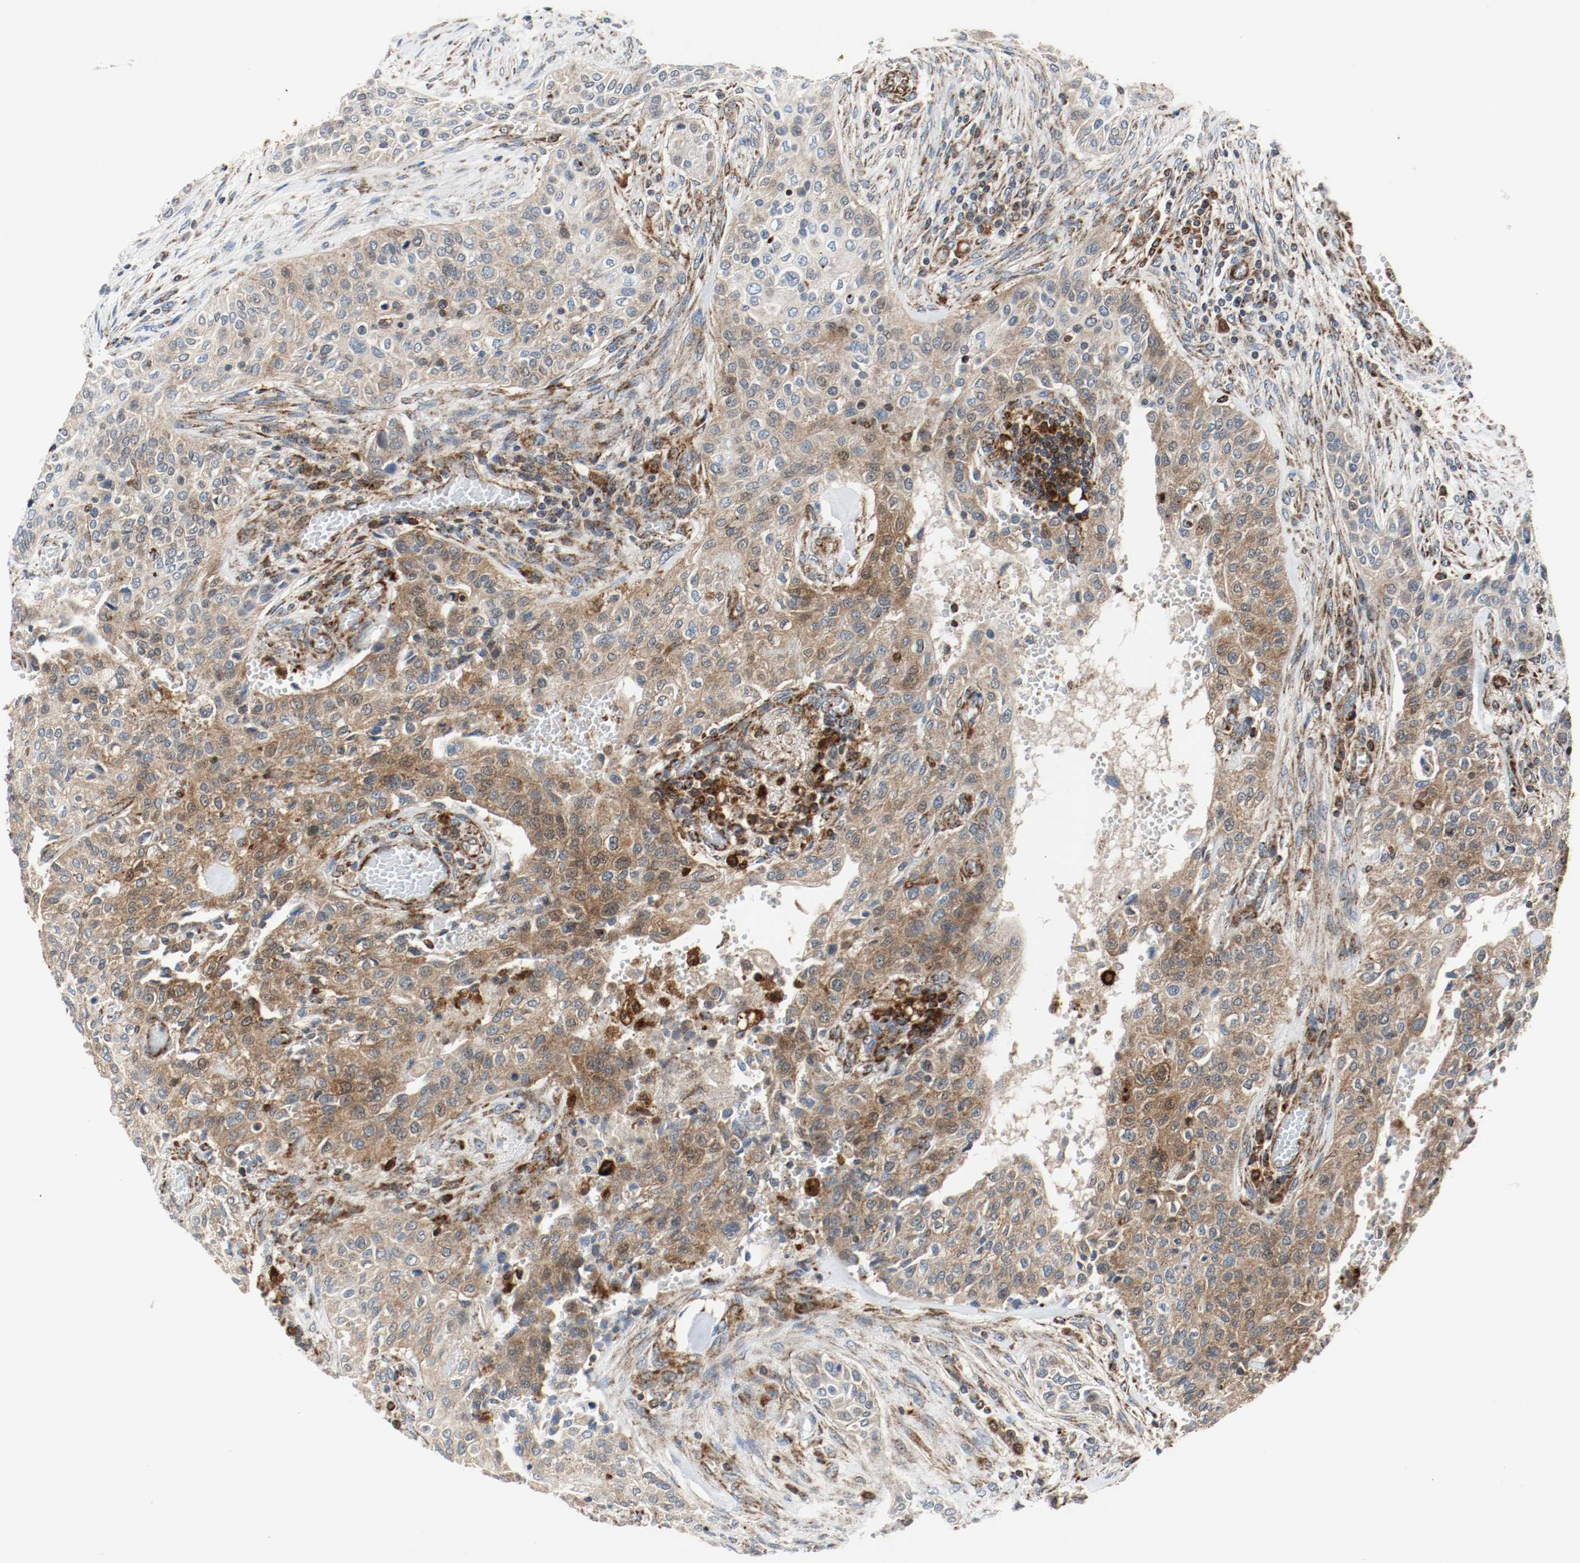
{"staining": {"intensity": "moderate", "quantity": ">75%", "location": "cytoplasmic/membranous"}, "tissue": "urothelial cancer", "cell_type": "Tumor cells", "image_type": "cancer", "snomed": [{"axis": "morphology", "description": "Urothelial carcinoma, High grade"}, {"axis": "topography", "description": "Urinary bladder"}], "caption": "The photomicrograph exhibits immunohistochemical staining of urothelial cancer. There is moderate cytoplasmic/membranous positivity is identified in about >75% of tumor cells. (Stains: DAB in brown, nuclei in blue, Microscopy: brightfield microscopy at high magnification).", "gene": "TXNRD1", "patient": {"sex": "male", "age": 74}}